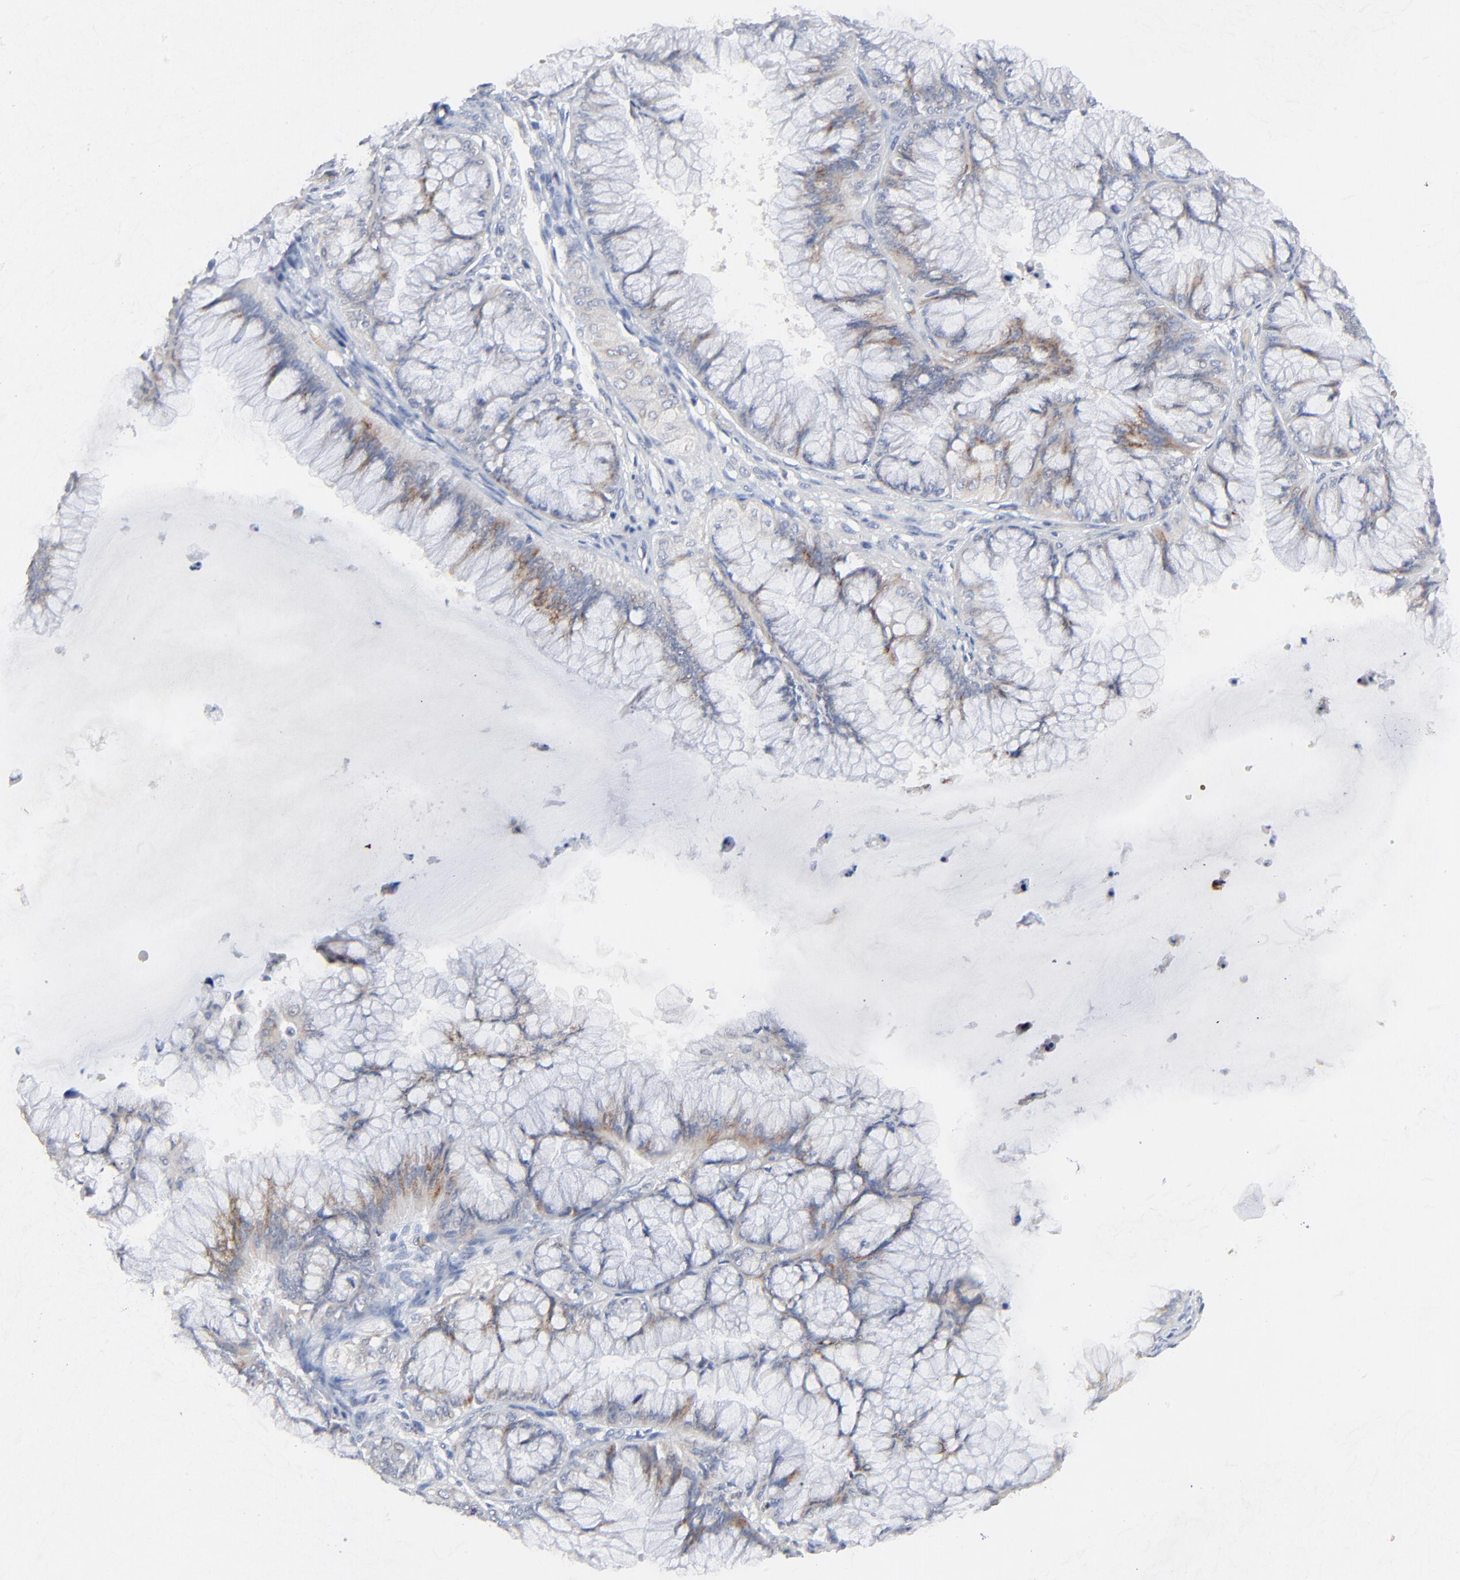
{"staining": {"intensity": "weak", "quantity": "25%-75%", "location": "cytoplasmic/membranous"}, "tissue": "ovarian cancer", "cell_type": "Tumor cells", "image_type": "cancer", "snomed": [{"axis": "morphology", "description": "Cystadenocarcinoma, mucinous, NOS"}, {"axis": "topography", "description": "Ovary"}], "caption": "Ovarian cancer (mucinous cystadenocarcinoma) stained with DAB (3,3'-diaminobenzidine) IHC exhibits low levels of weak cytoplasmic/membranous positivity in about 25%-75% of tumor cells.", "gene": "FANCB", "patient": {"sex": "female", "age": 63}}